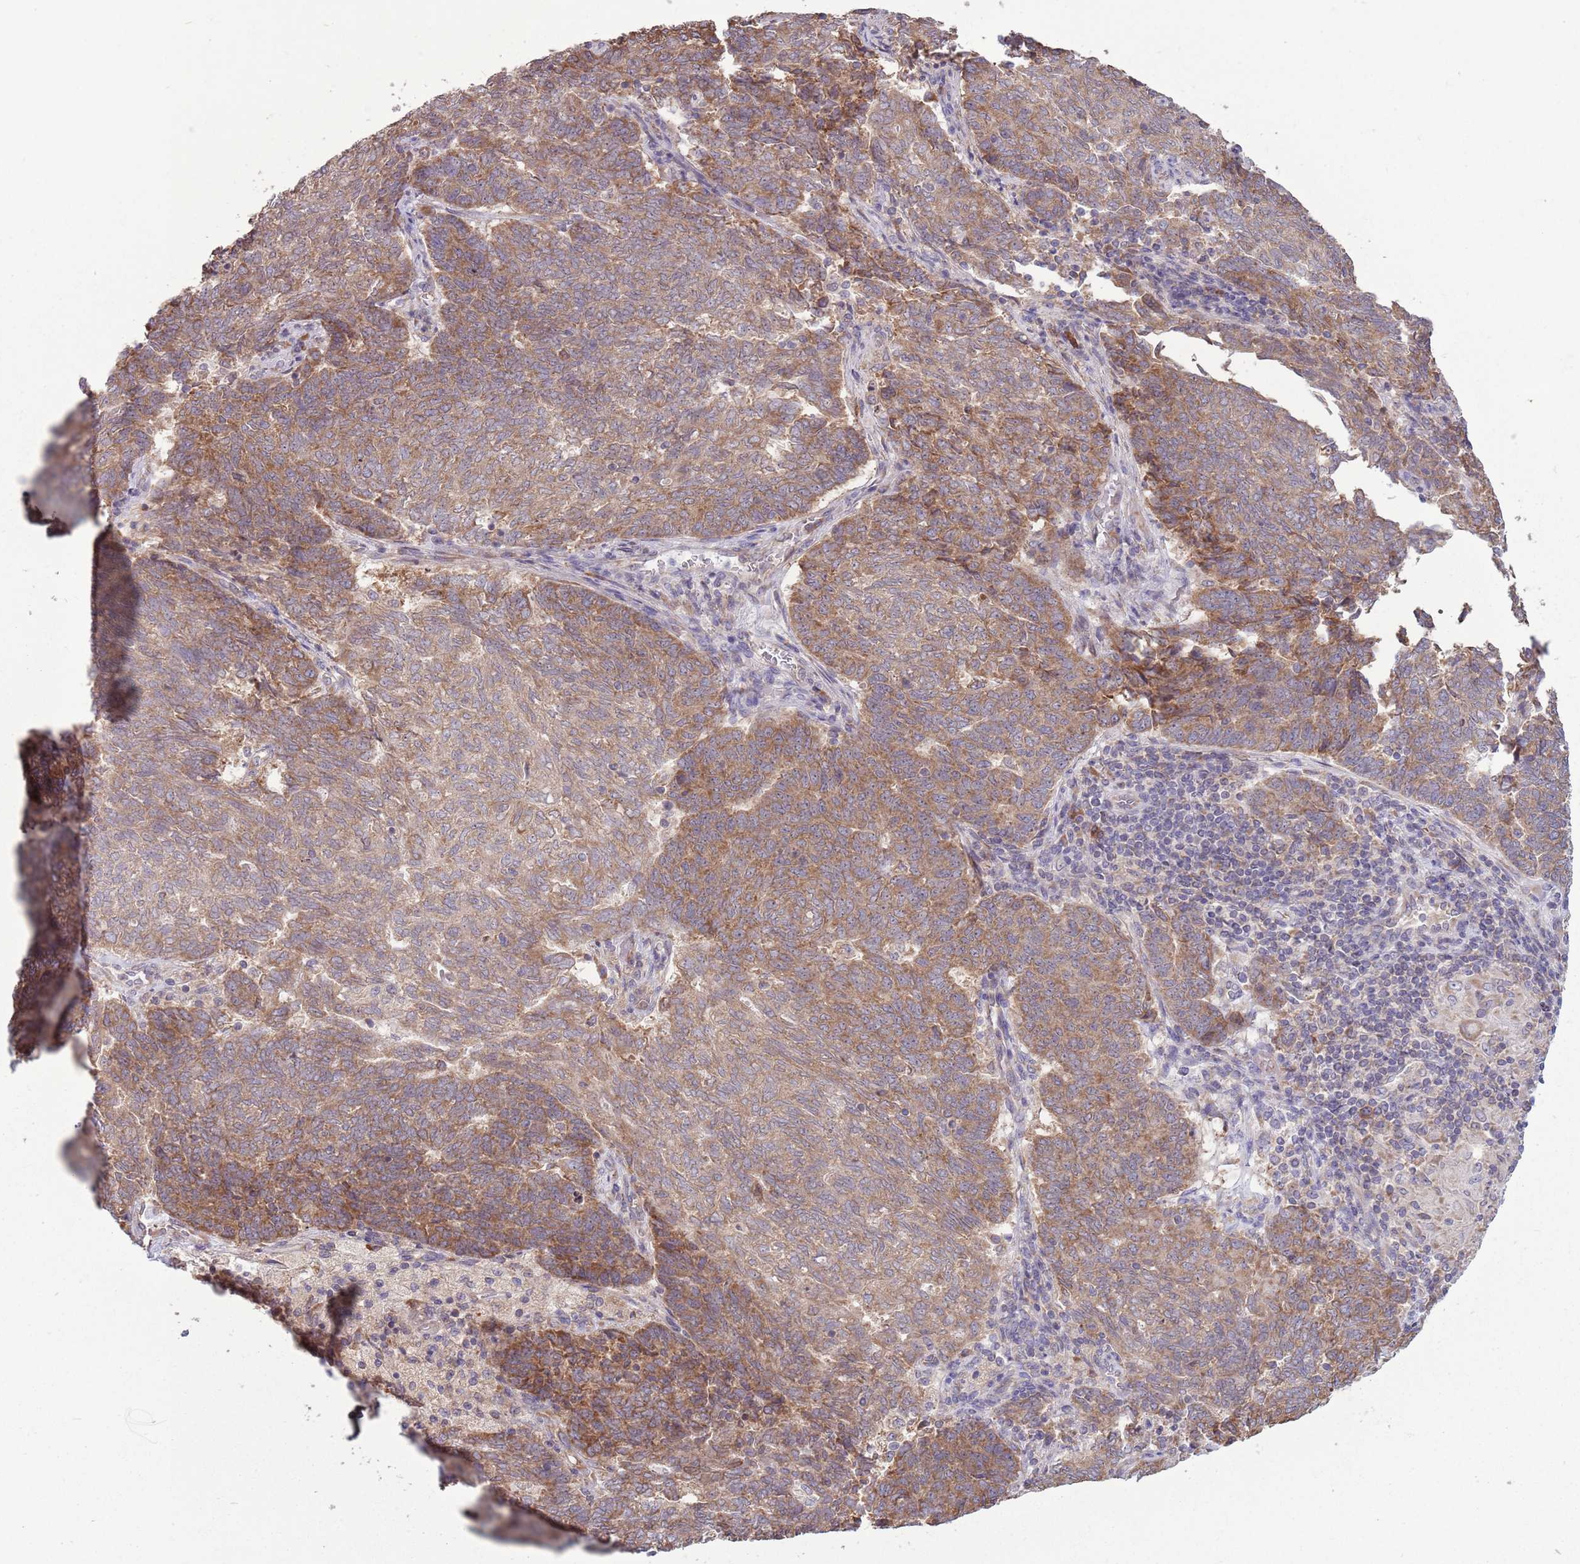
{"staining": {"intensity": "moderate", "quantity": ">75%", "location": "cytoplasmic/membranous"}, "tissue": "endometrial cancer", "cell_type": "Tumor cells", "image_type": "cancer", "snomed": [{"axis": "morphology", "description": "Adenocarcinoma, NOS"}, {"axis": "topography", "description": "Endometrium"}], "caption": "Endometrial cancer (adenocarcinoma) stained with DAB (3,3'-diaminobenzidine) IHC displays medium levels of moderate cytoplasmic/membranous positivity in approximately >75% of tumor cells.", "gene": "RPL17-C18orf32", "patient": {"sex": "female", "age": 80}}